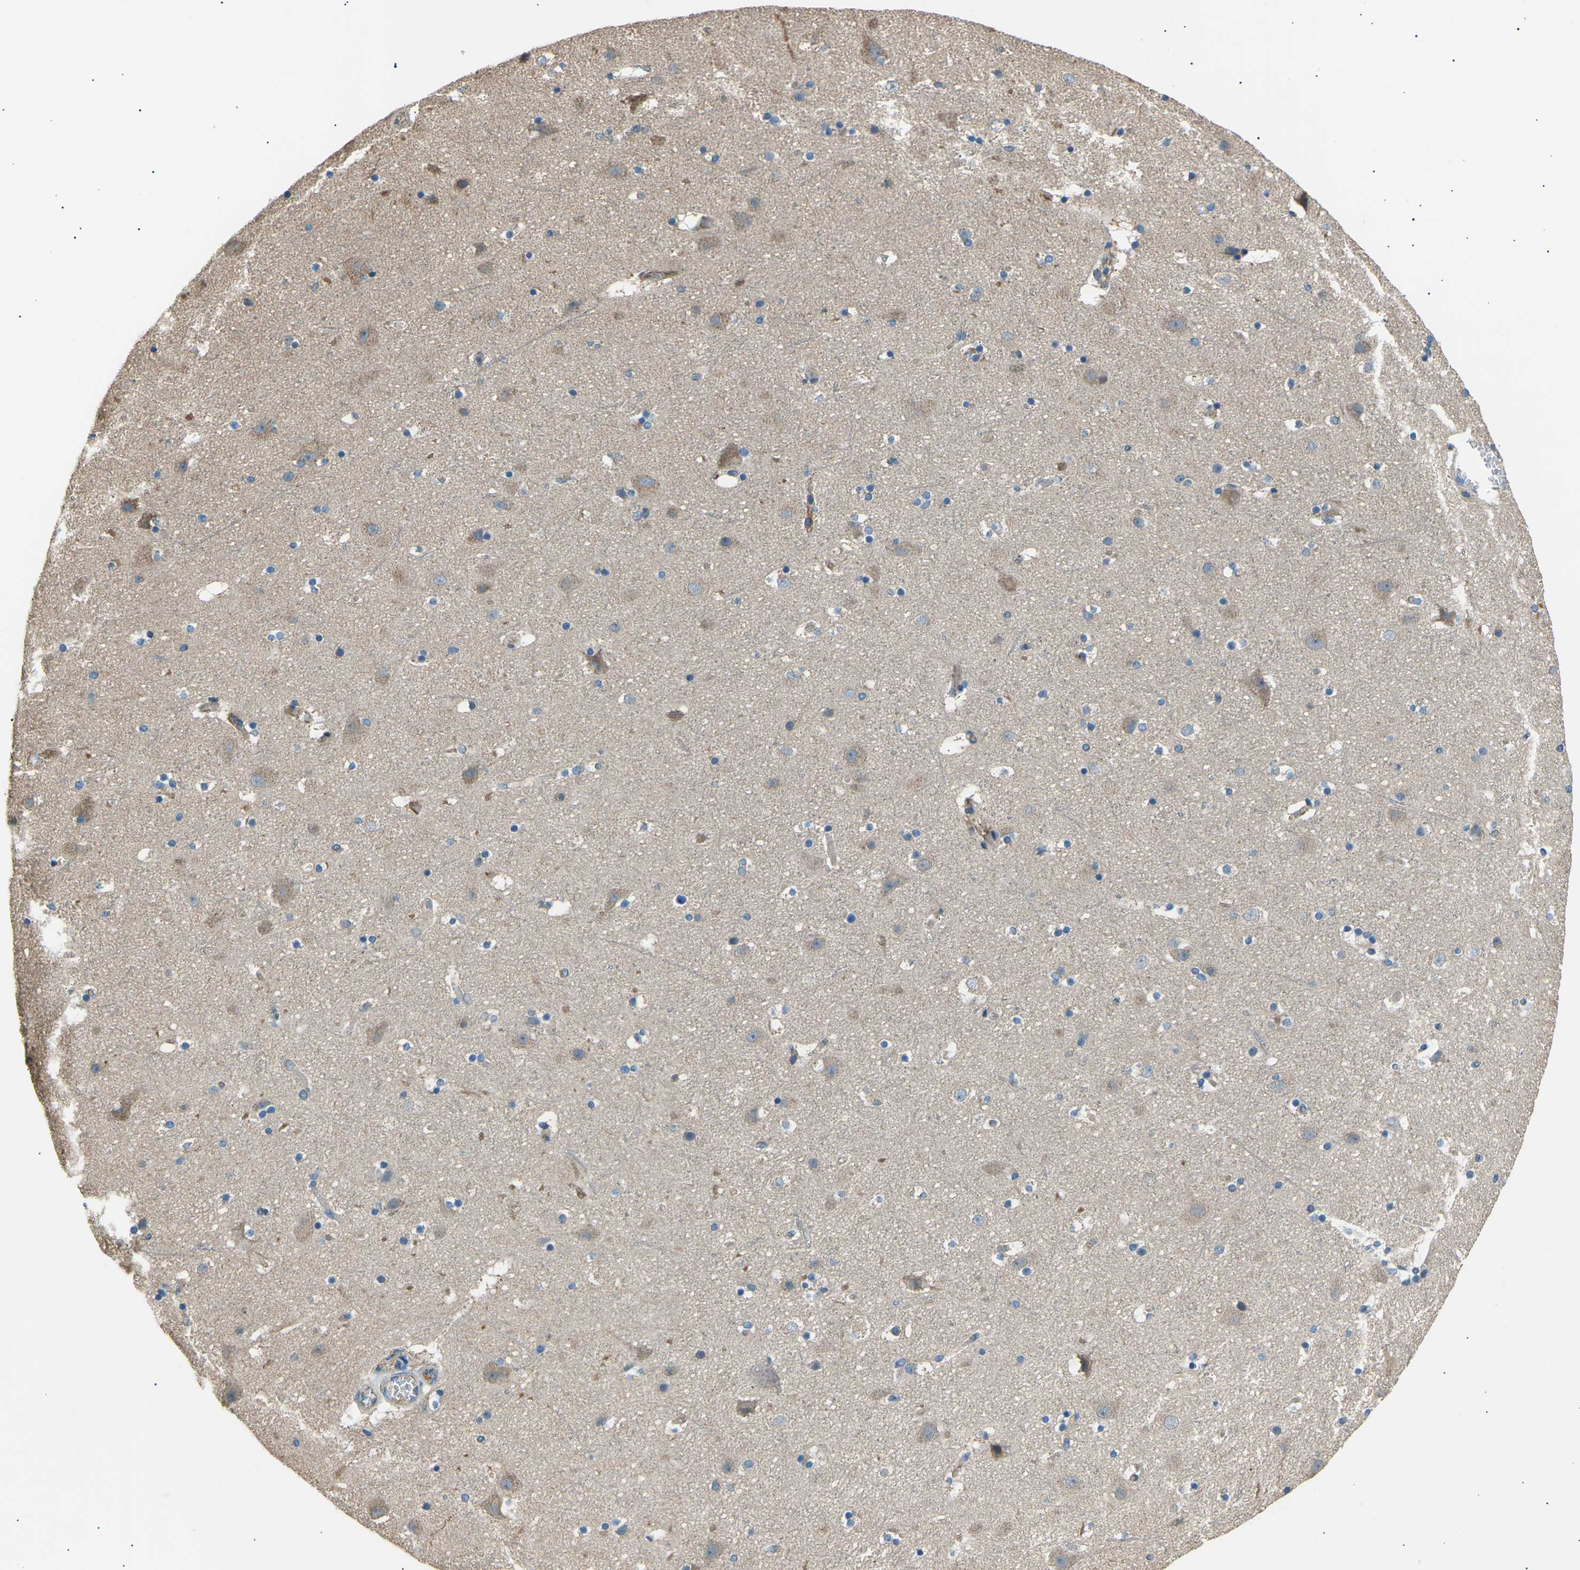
{"staining": {"intensity": "weak", "quantity": ">75%", "location": "cytoplasmic/membranous"}, "tissue": "cerebral cortex", "cell_type": "Endothelial cells", "image_type": "normal", "snomed": [{"axis": "morphology", "description": "Normal tissue, NOS"}, {"axis": "topography", "description": "Cerebral cortex"}], "caption": "The photomicrograph reveals staining of normal cerebral cortex, revealing weak cytoplasmic/membranous protein positivity (brown color) within endothelial cells.", "gene": "SLK", "patient": {"sex": "male", "age": 45}}